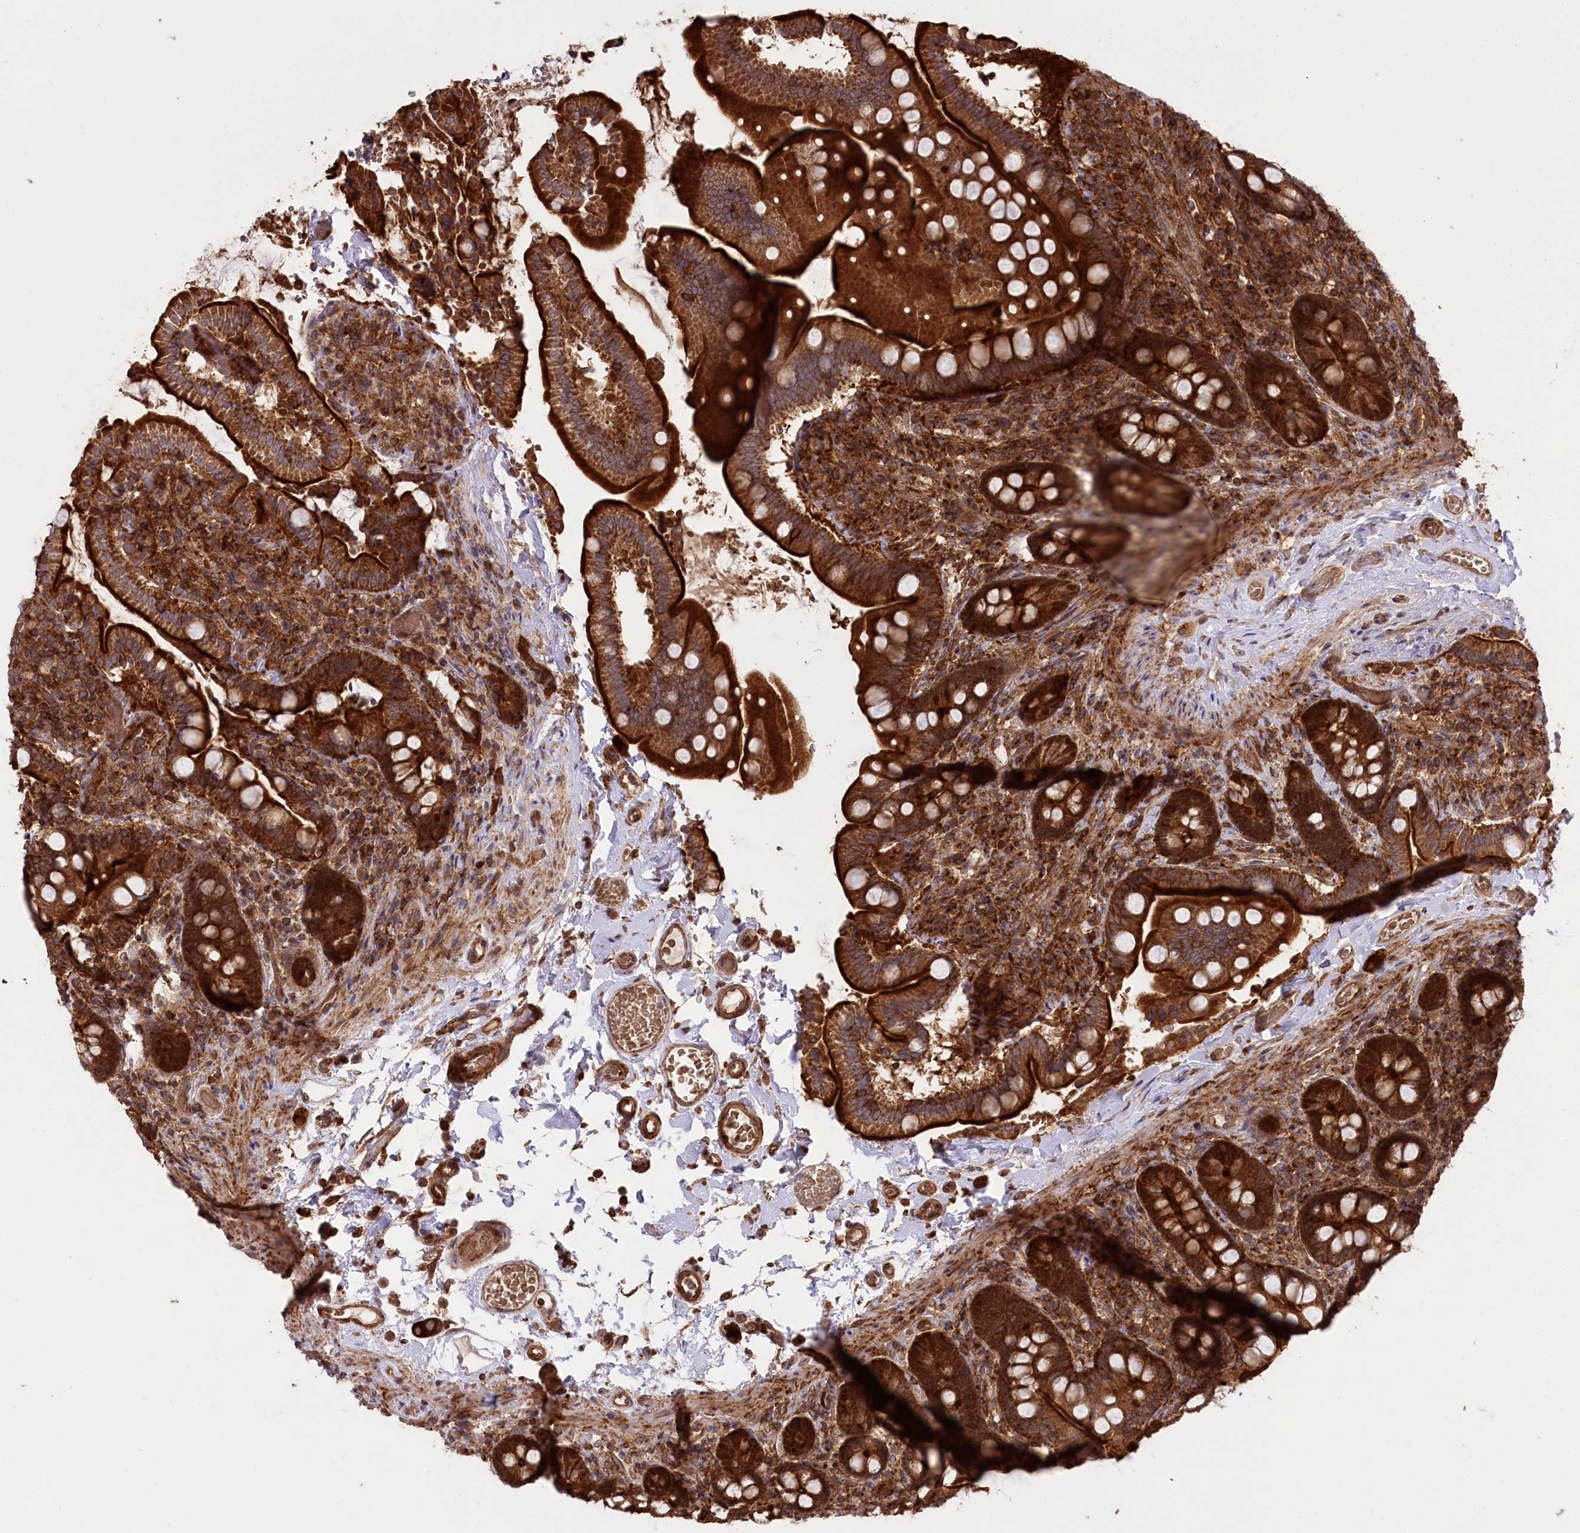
{"staining": {"intensity": "strong", "quantity": ">75%", "location": "cytoplasmic/membranous,nuclear"}, "tissue": "small intestine", "cell_type": "Glandular cells", "image_type": "normal", "snomed": [{"axis": "morphology", "description": "Normal tissue, NOS"}, {"axis": "topography", "description": "Small intestine"}], "caption": "Strong cytoplasmic/membranous,nuclear protein expression is present in about >75% of glandular cells in small intestine.", "gene": "CCDC91", "patient": {"sex": "female", "age": 64}}